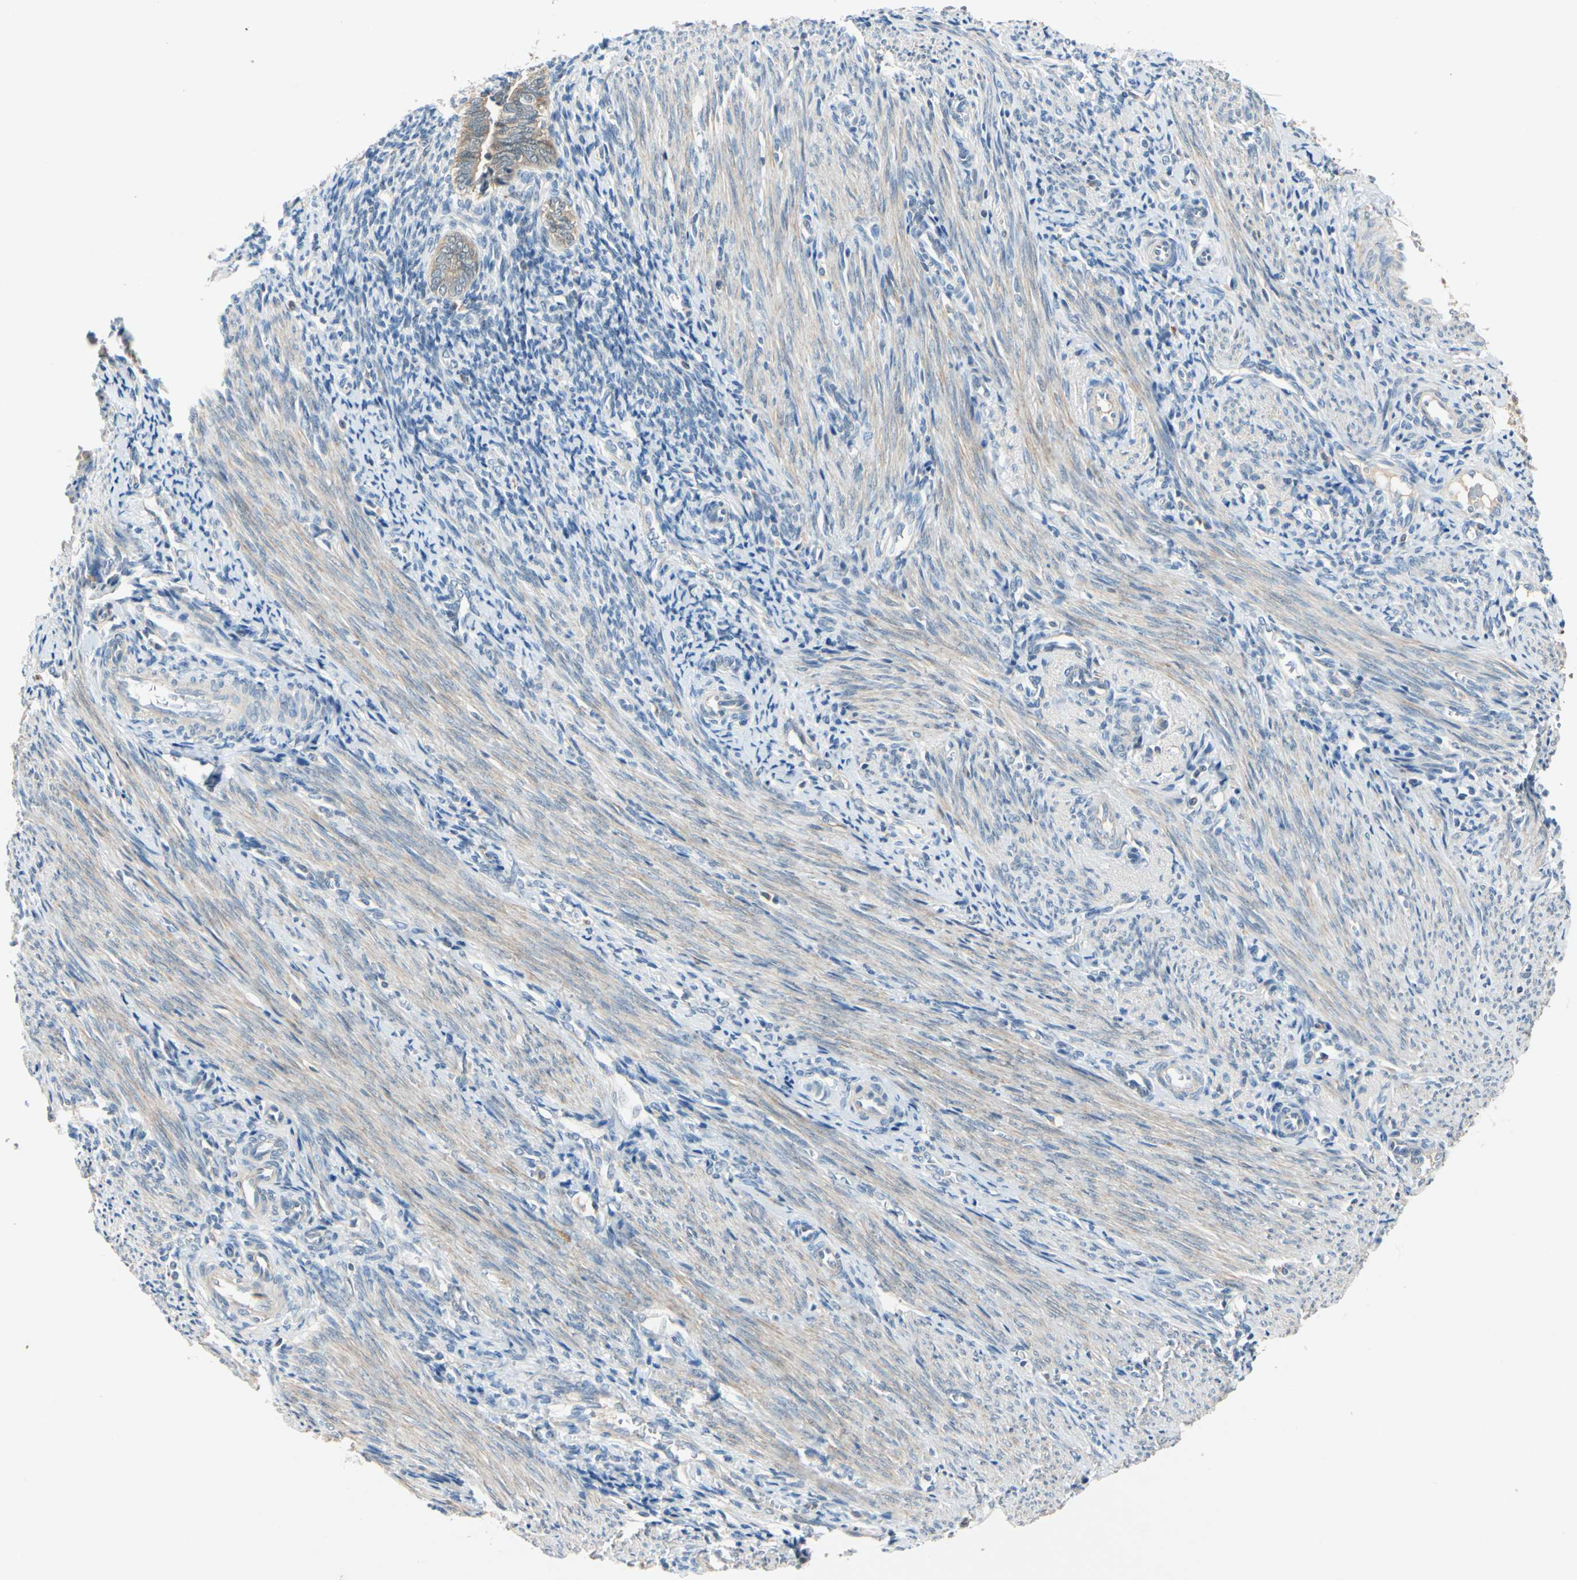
{"staining": {"intensity": "weak", "quantity": "25%-75%", "location": "cytoplasmic/membranous"}, "tissue": "endometrium", "cell_type": "Cells in endometrial stroma", "image_type": "normal", "snomed": [{"axis": "morphology", "description": "Normal tissue, NOS"}, {"axis": "topography", "description": "Uterus"}, {"axis": "topography", "description": "Endometrium"}], "caption": "Immunohistochemical staining of benign human endometrium demonstrates low levels of weak cytoplasmic/membranous positivity in approximately 25%-75% of cells in endometrial stroma. Nuclei are stained in blue.", "gene": "WIPI1", "patient": {"sex": "female", "age": 33}}